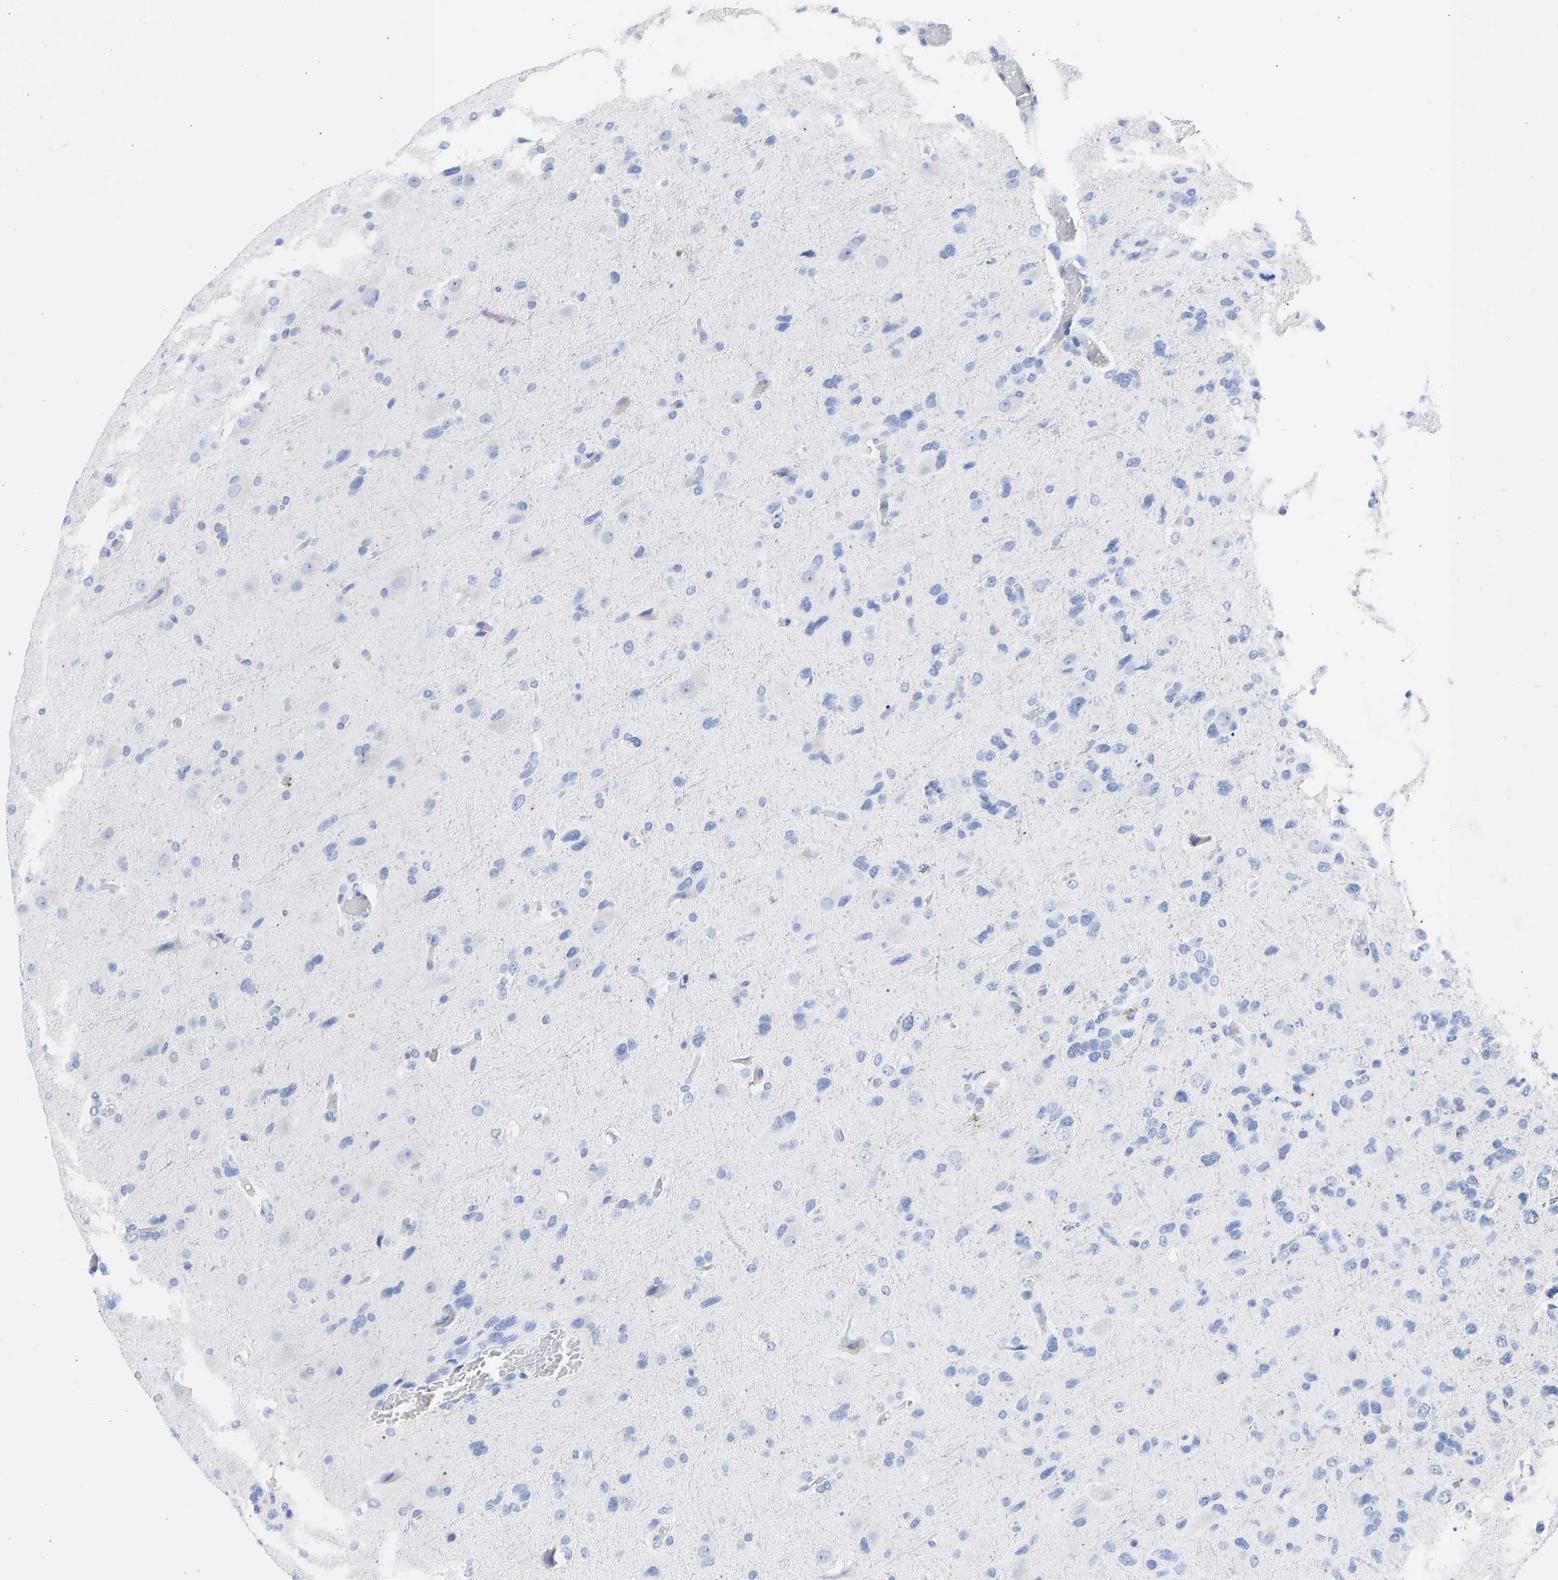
{"staining": {"intensity": "negative", "quantity": "none", "location": "none"}, "tissue": "glioma", "cell_type": "Tumor cells", "image_type": "cancer", "snomed": [{"axis": "morphology", "description": "Glioma, malignant, High grade"}, {"axis": "topography", "description": "Brain"}], "caption": "DAB immunohistochemical staining of malignant glioma (high-grade) demonstrates no significant expression in tumor cells. Nuclei are stained in blue.", "gene": "KRT1", "patient": {"sex": "female", "age": 58}}